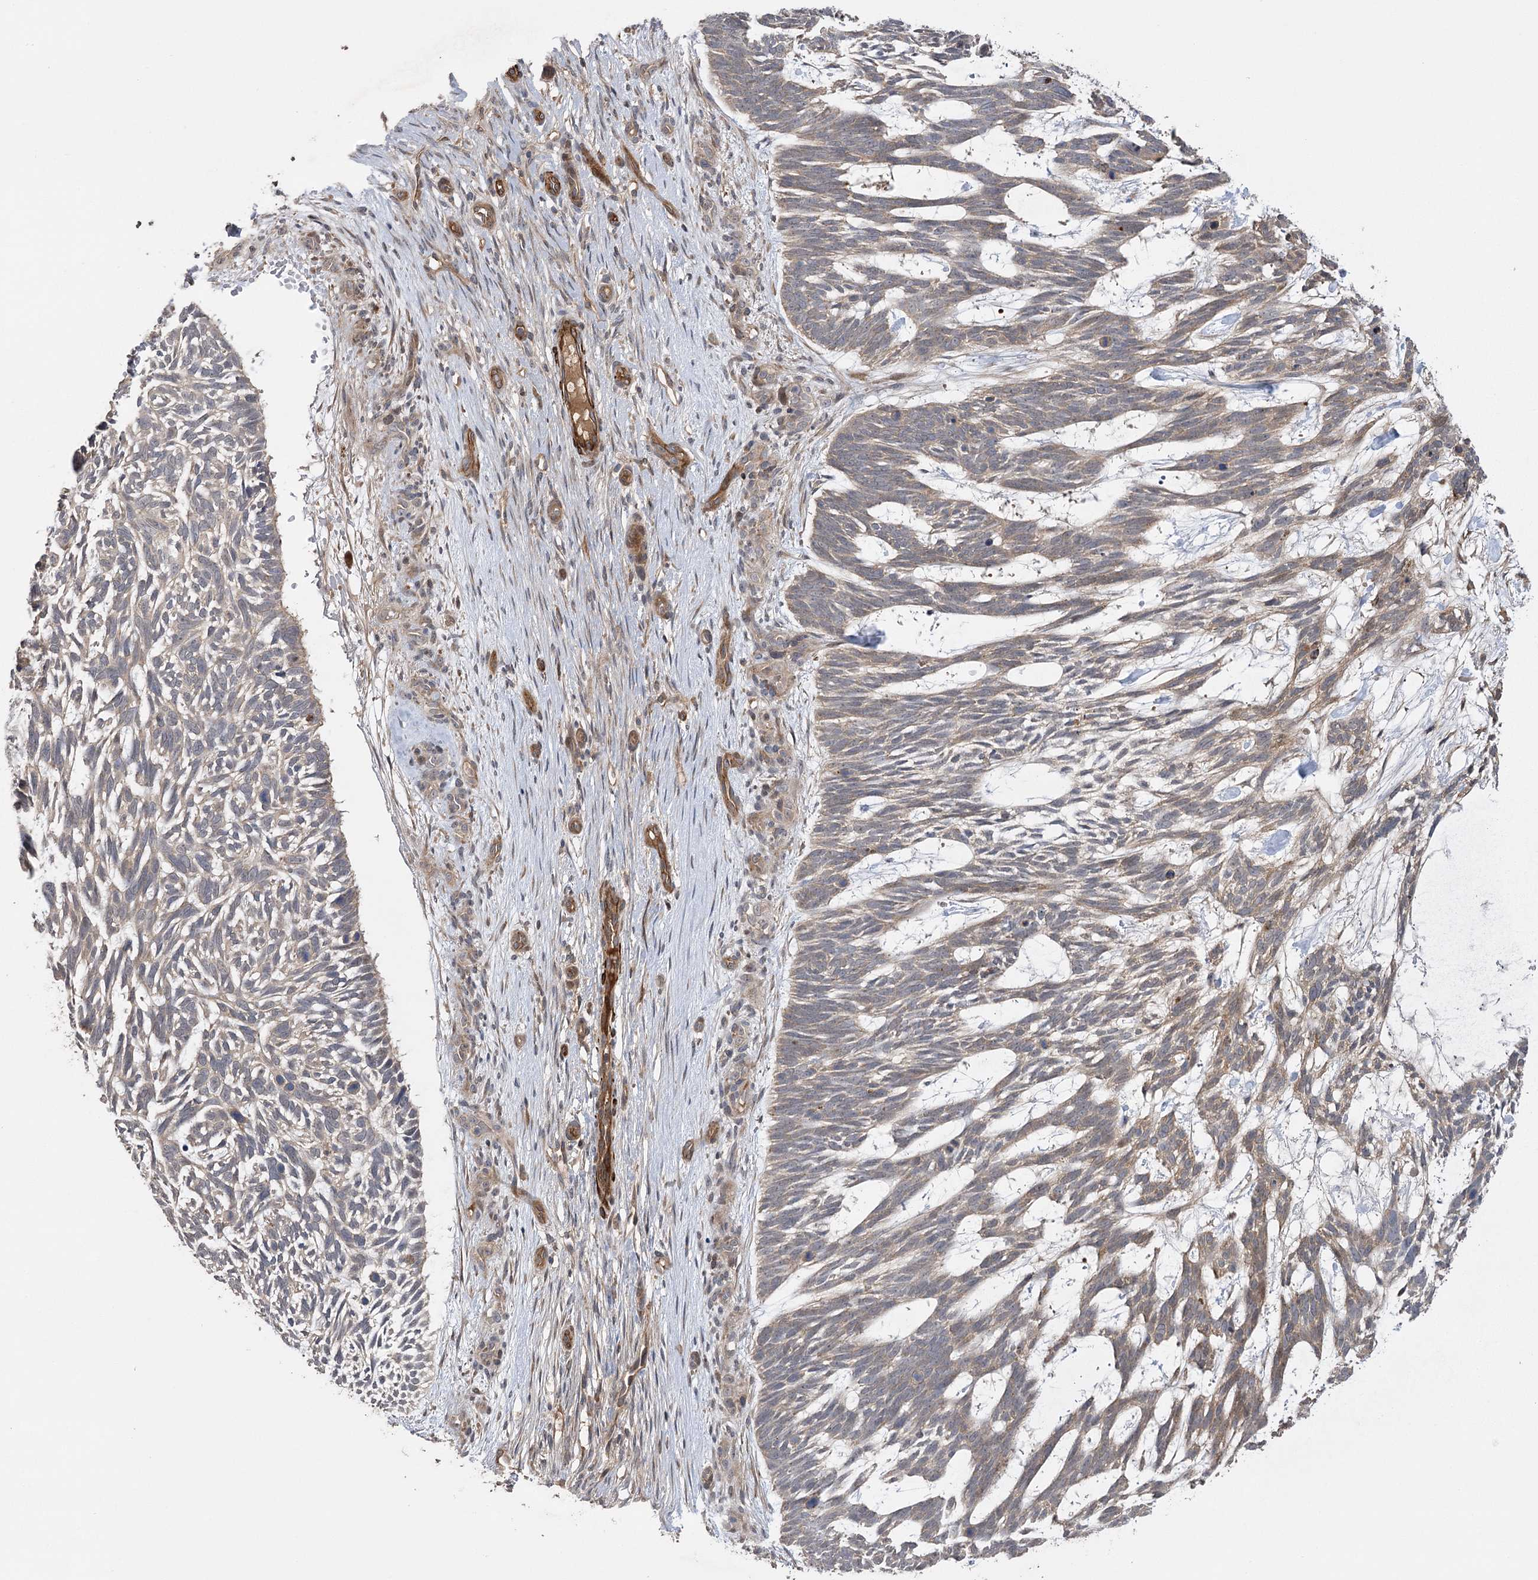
{"staining": {"intensity": "weak", "quantity": "<25%", "location": "cytoplasmic/membranous"}, "tissue": "skin cancer", "cell_type": "Tumor cells", "image_type": "cancer", "snomed": [{"axis": "morphology", "description": "Basal cell carcinoma"}, {"axis": "topography", "description": "Skin"}], "caption": "Tumor cells show no significant expression in skin cancer (basal cell carcinoma).", "gene": "KCNN2", "patient": {"sex": "male", "age": 88}}